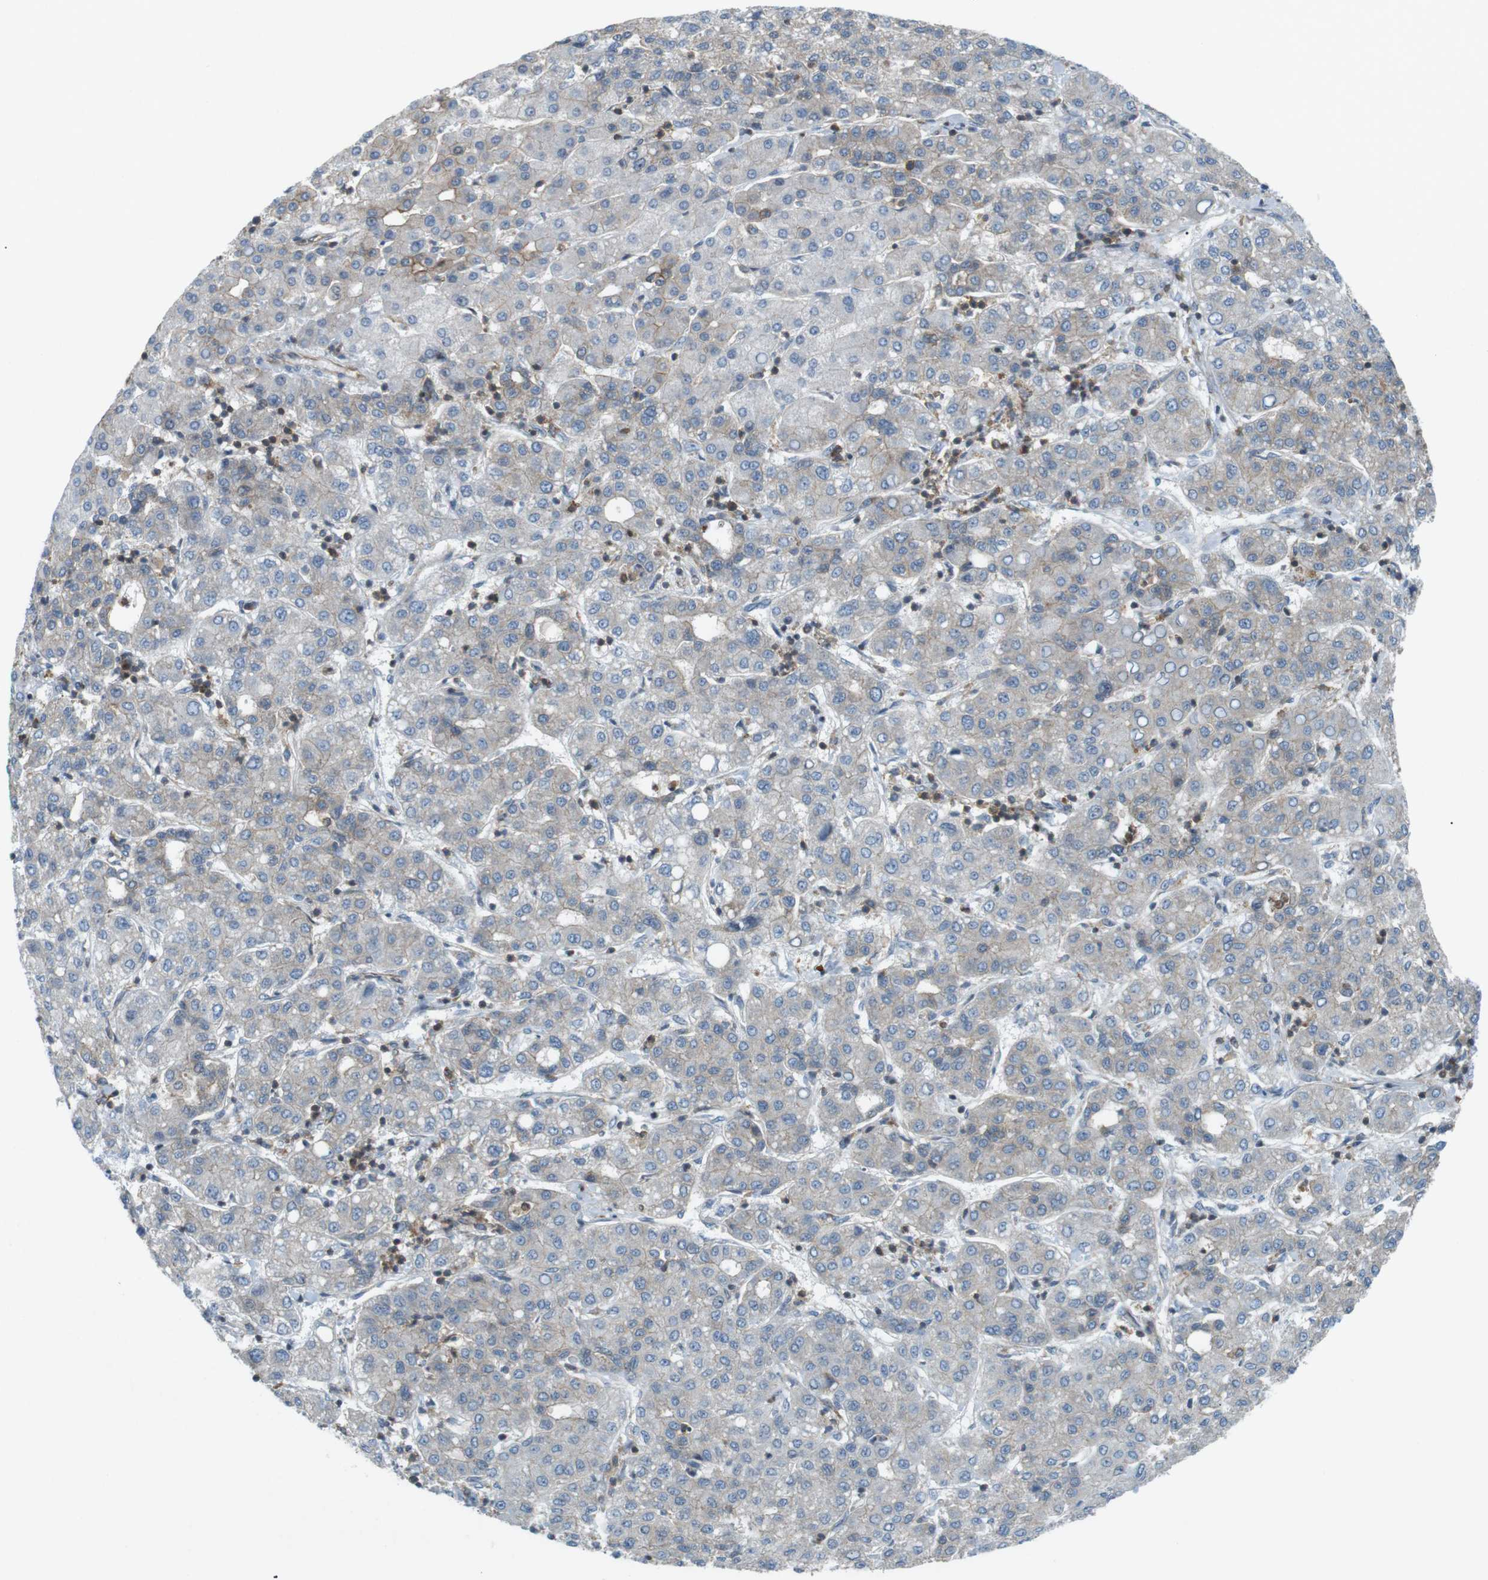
{"staining": {"intensity": "negative", "quantity": "none", "location": "none"}, "tissue": "liver cancer", "cell_type": "Tumor cells", "image_type": "cancer", "snomed": [{"axis": "morphology", "description": "Carcinoma, Hepatocellular, NOS"}, {"axis": "topography", "description": "Liver"}], "caption": "The photomicrograph demonstrates no staining of tumor cells in liver cancer (hepatocellular carcinoma).", "gene": "FLII", "patient": {"sex": "male", "age": 65}}